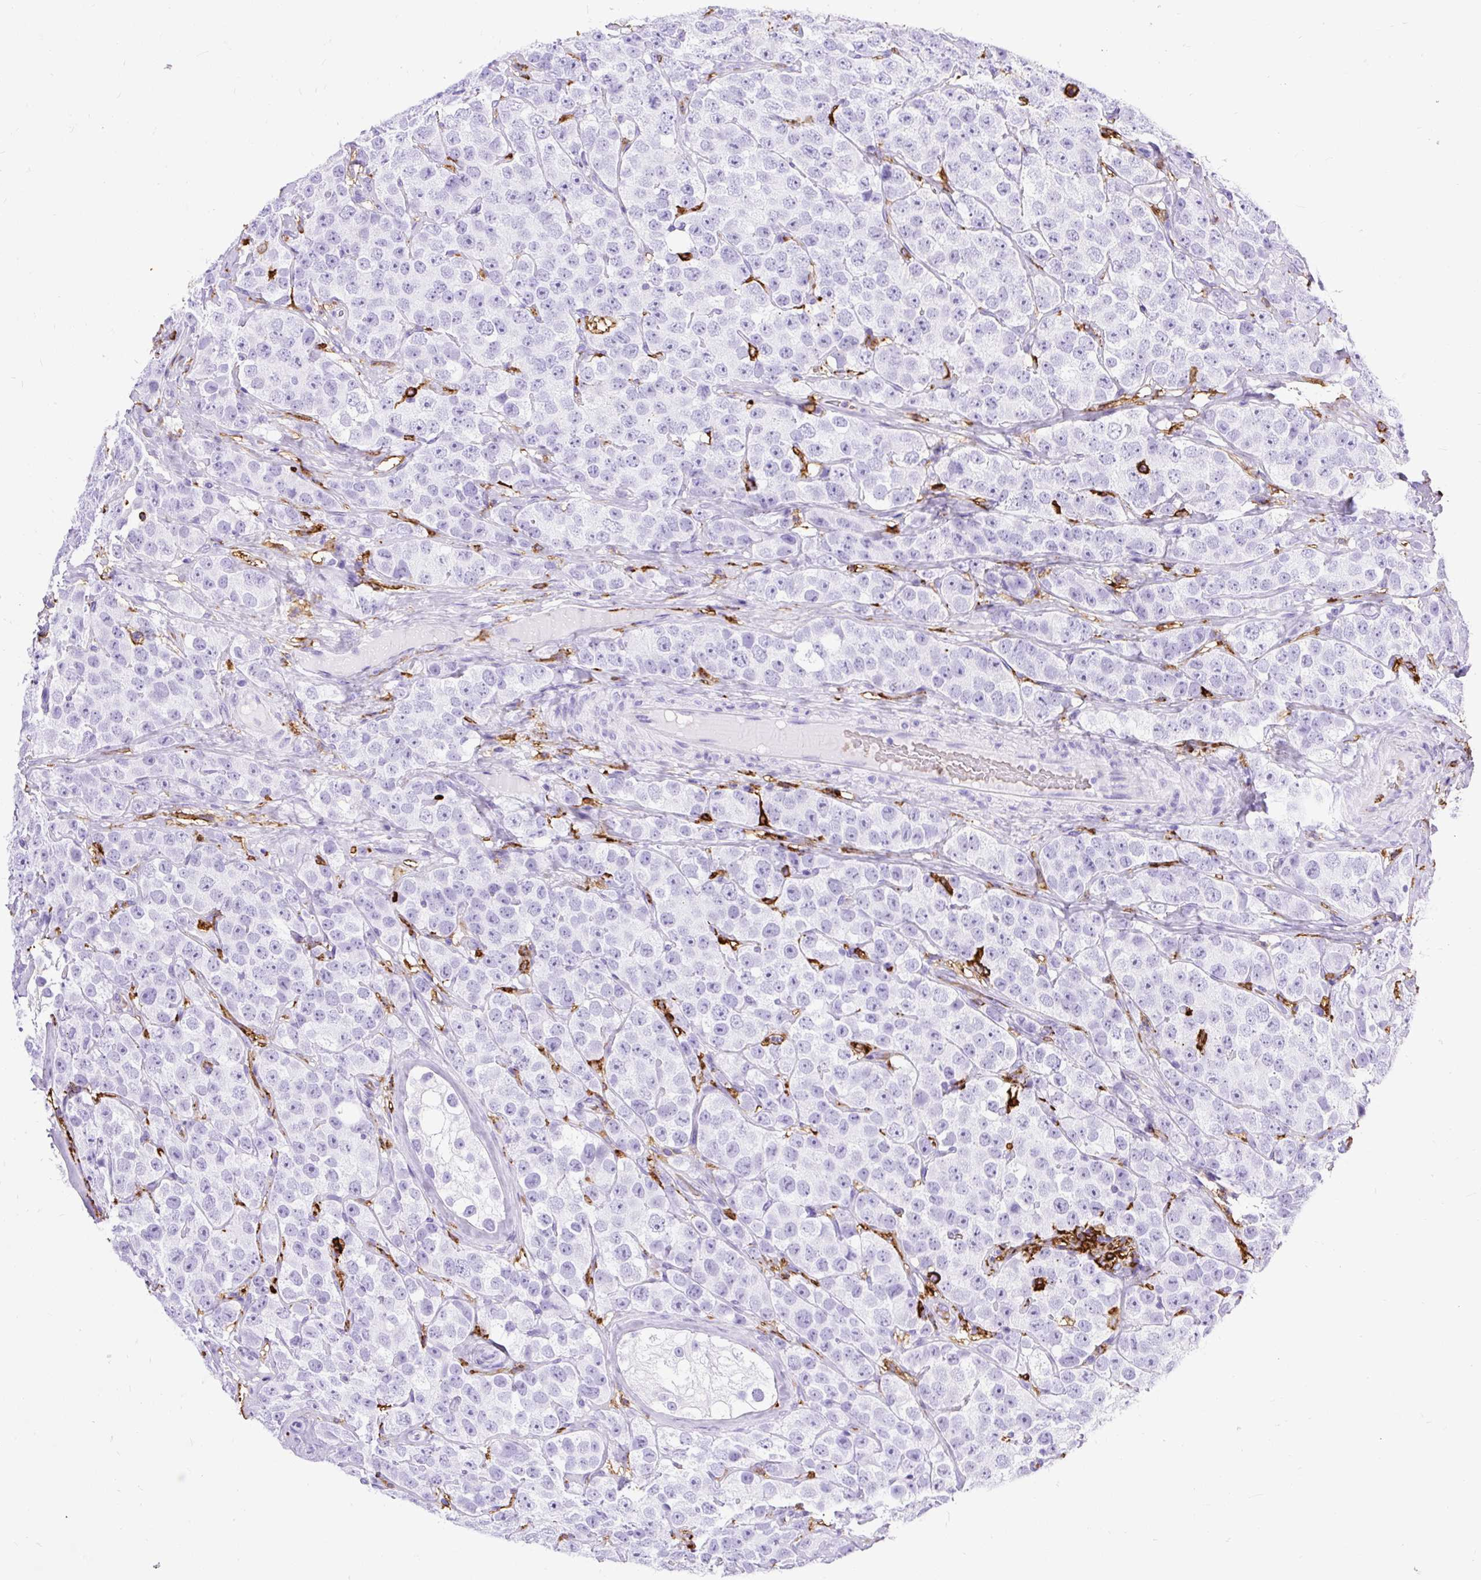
{"staining": {"intensity": "negative", "quantity": "none", "location": "none"}, "tissue": "testis cancer", "cell_type": "Tumor cells", "image_type": "cancer", "snomed": [{"axis": "morphology", "description": "Seminoma, NOS"}, {"axis": "topography", "description": "Testis"}], "caption": "DAB (3,3'-diaminobenzidine) immunohistochemical staining of human testis cancer exhibits no significant positivity in tumor cells.", "gene": "HLA-DRA", "patient": {"sex": "male", "age": 28}}